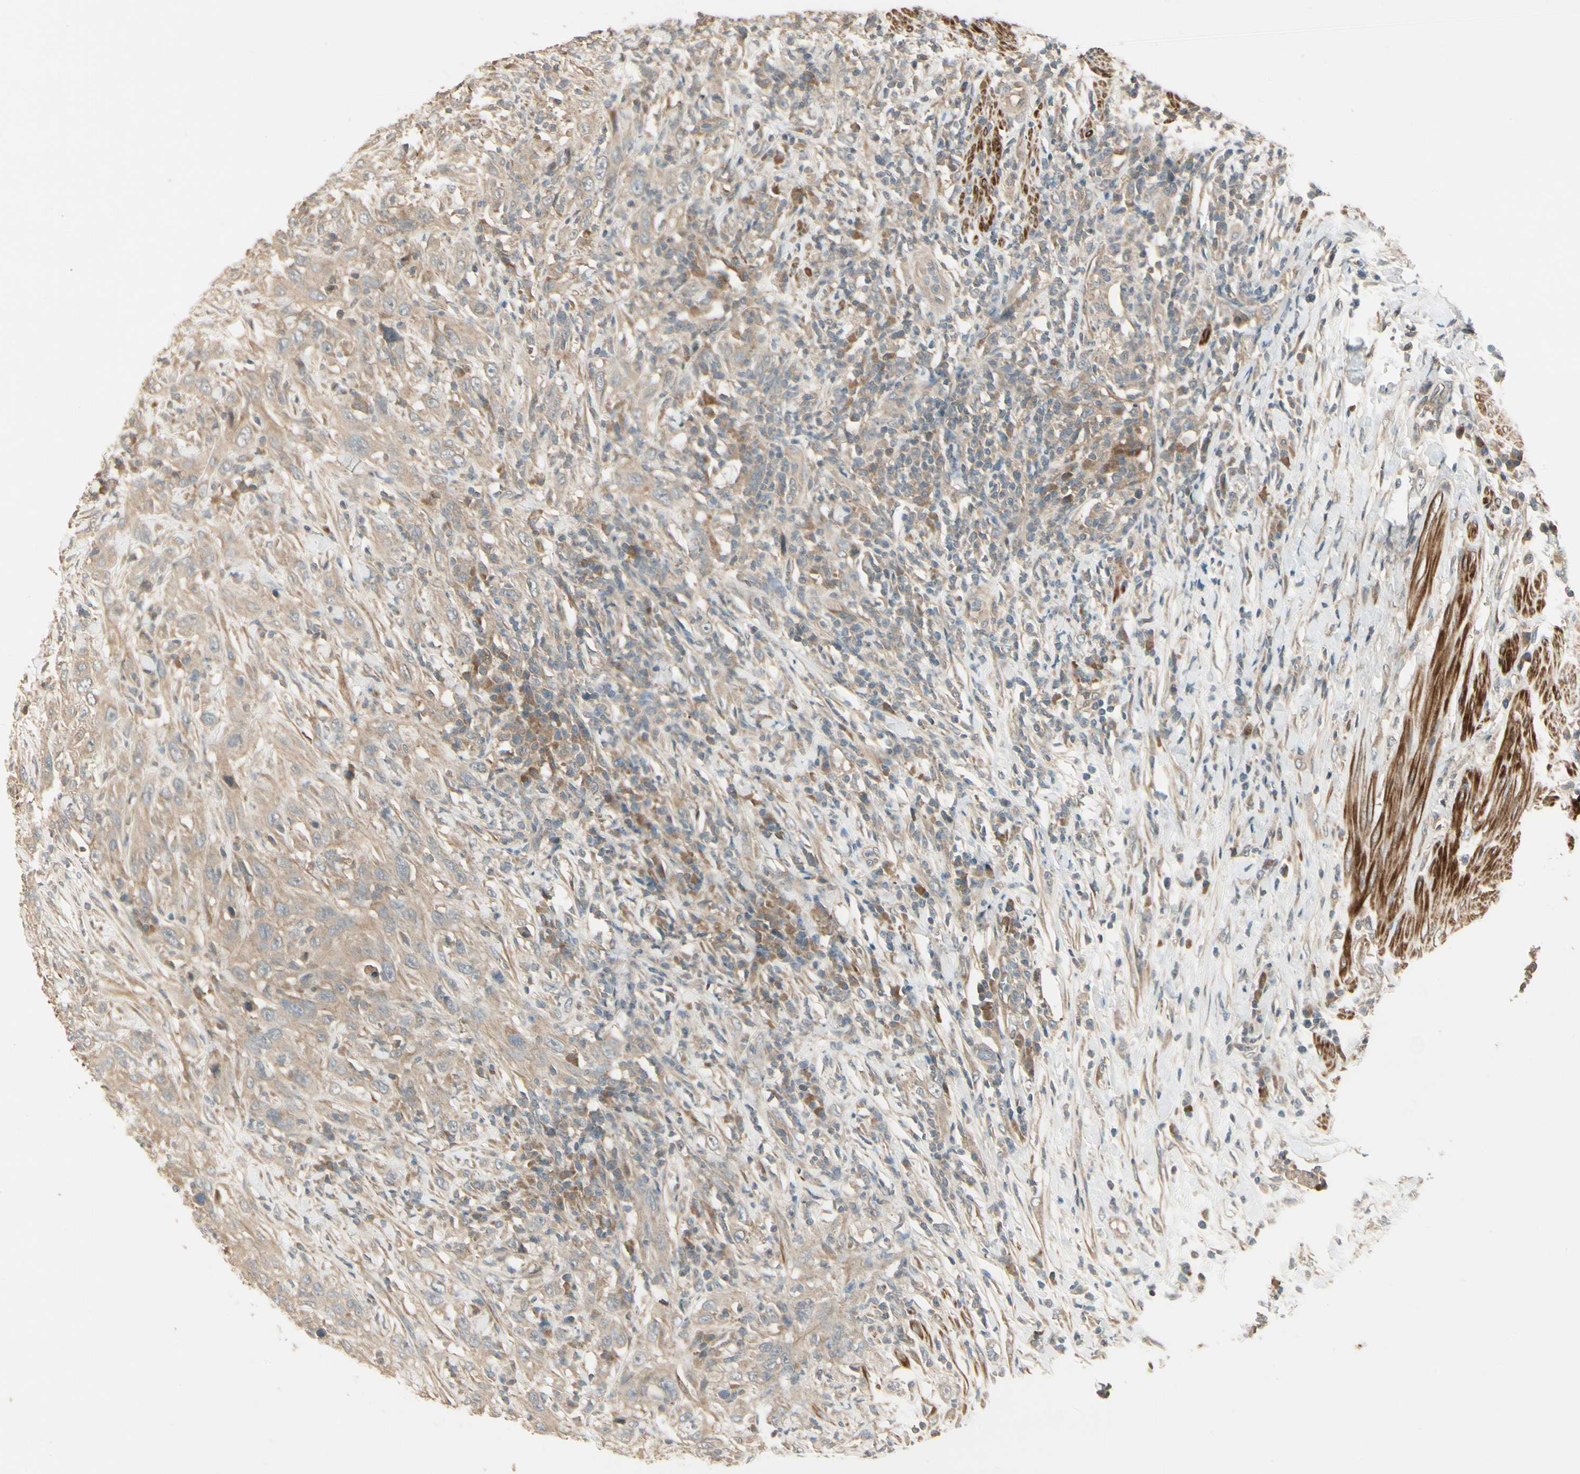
{"staining": {"intensity": "weak", "quantity": ">75%", "location": "cytoplasmic/membranous"}, "tissue": "urothelial cancer", "cell_type": "Tumor cells", "image_type": "cancer", "snomed": [{"axis": "morphology", "description": "Urothelial carcinoma, High grade"}, {"axis": "topography", "description": "Urinary bladder"}], "caption": "There is low levels of weak cytoplasmic/membranous positivity in tumor cells of high-grade urothelial carcinoma, as demonstrated by immunohistochemical staining (brown color).", "gene": "ACVR1", "patient": {"sex": "male", "age": 61}}